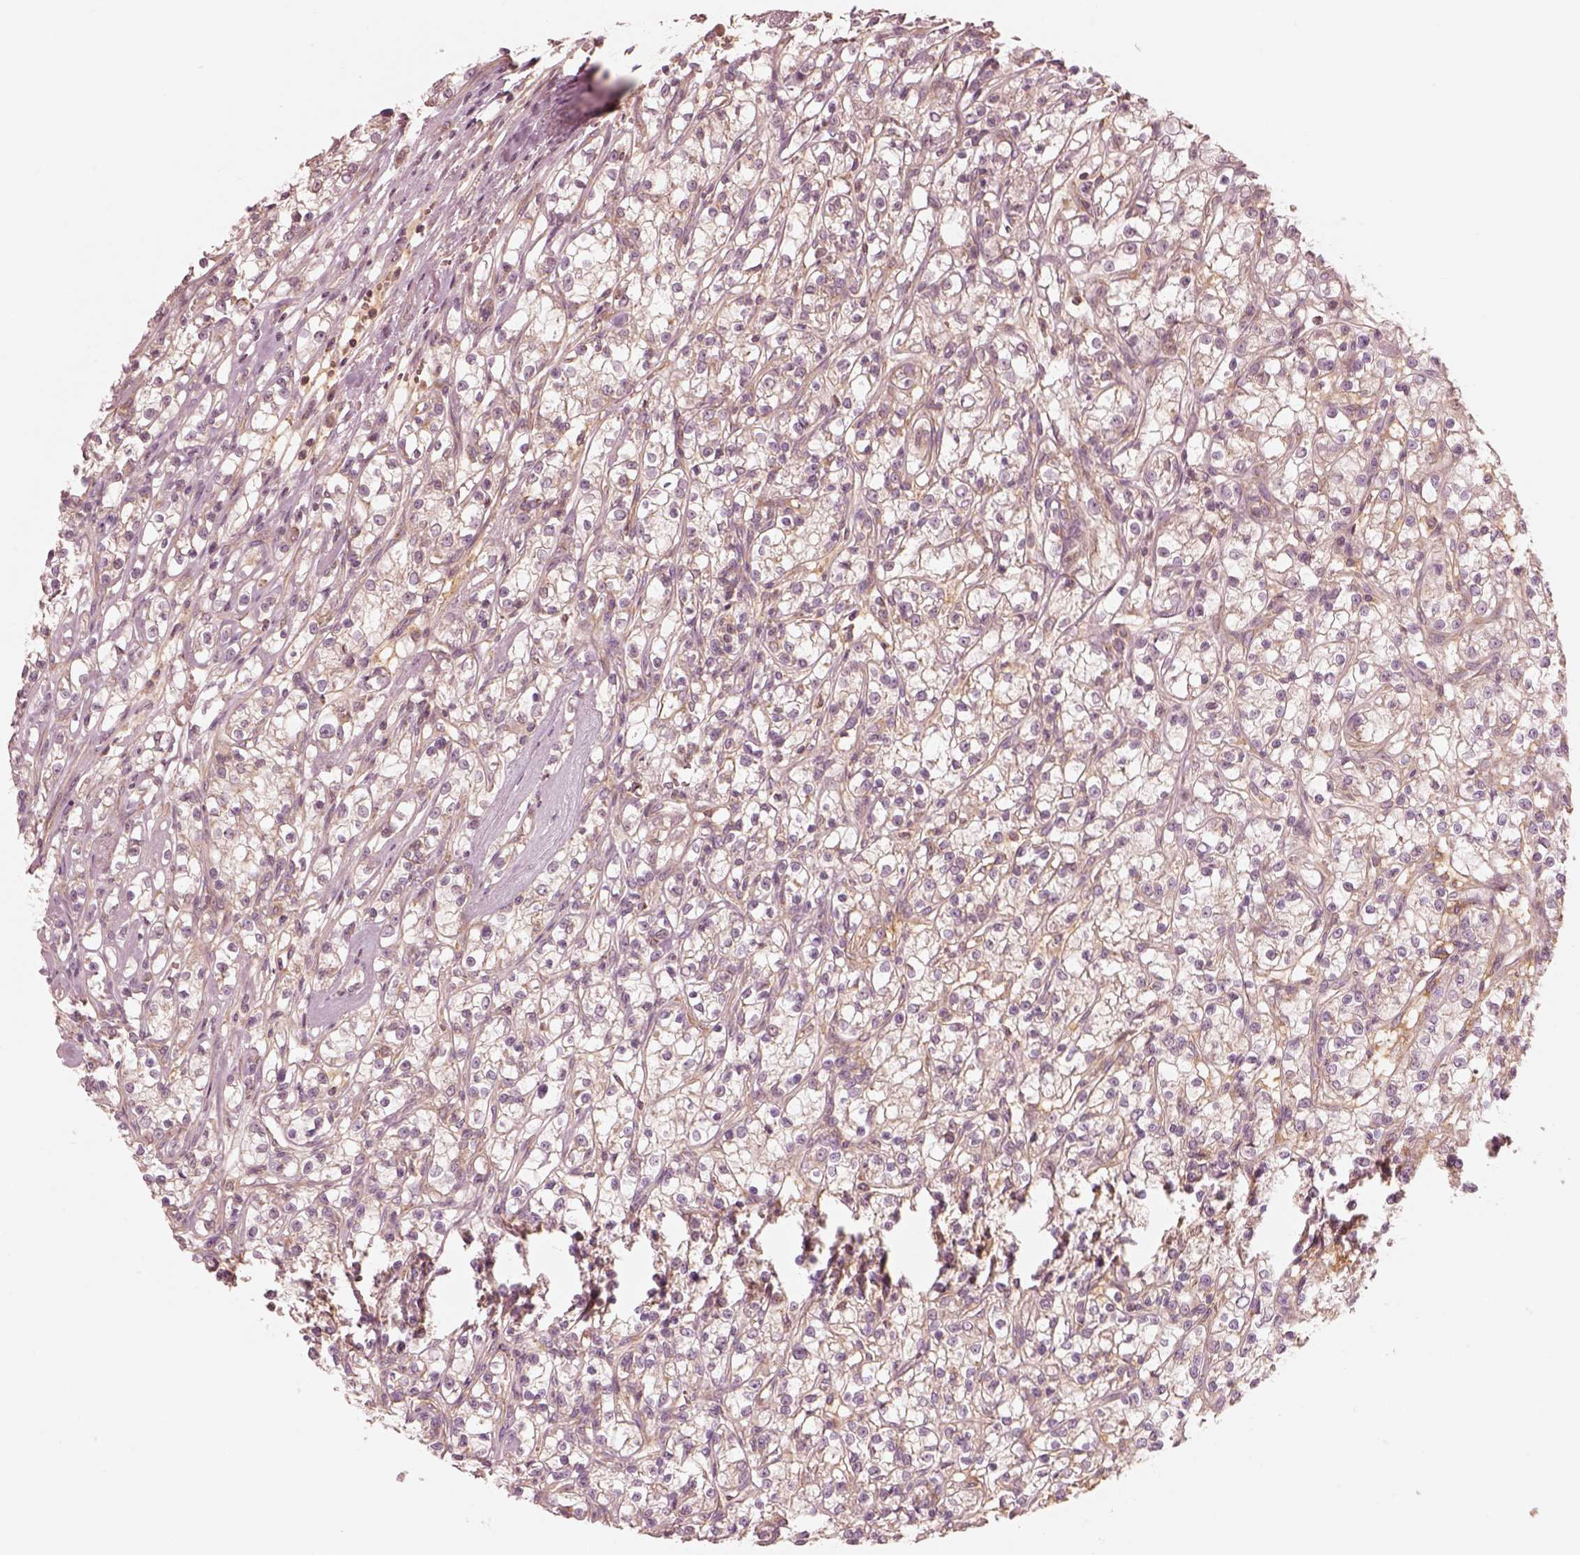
{"staining": {"intensity": "moderate", "quantity": ">75%", "location": "cytoplasmic/membranous"}, "tissue": "renal cancer", "cell_type": "Tumor cells", "image_type": "cancer", "snomed": [{"axis": "morphology", "description": "Adenocarcinoma, NOS"}, {"axis": "topography", "description": "Kidney"}], "caption": "Renal cancer (adenocarcinoma) stained with DAB (3,3'-diaminobenzidine) immunohistochemistry exhibits medium levels of moderate cytoplasmic/membranous expression in about >75% of tumor cells.", "gene": "CNOT2", "patient": {"sex": "female", "age": 59}}